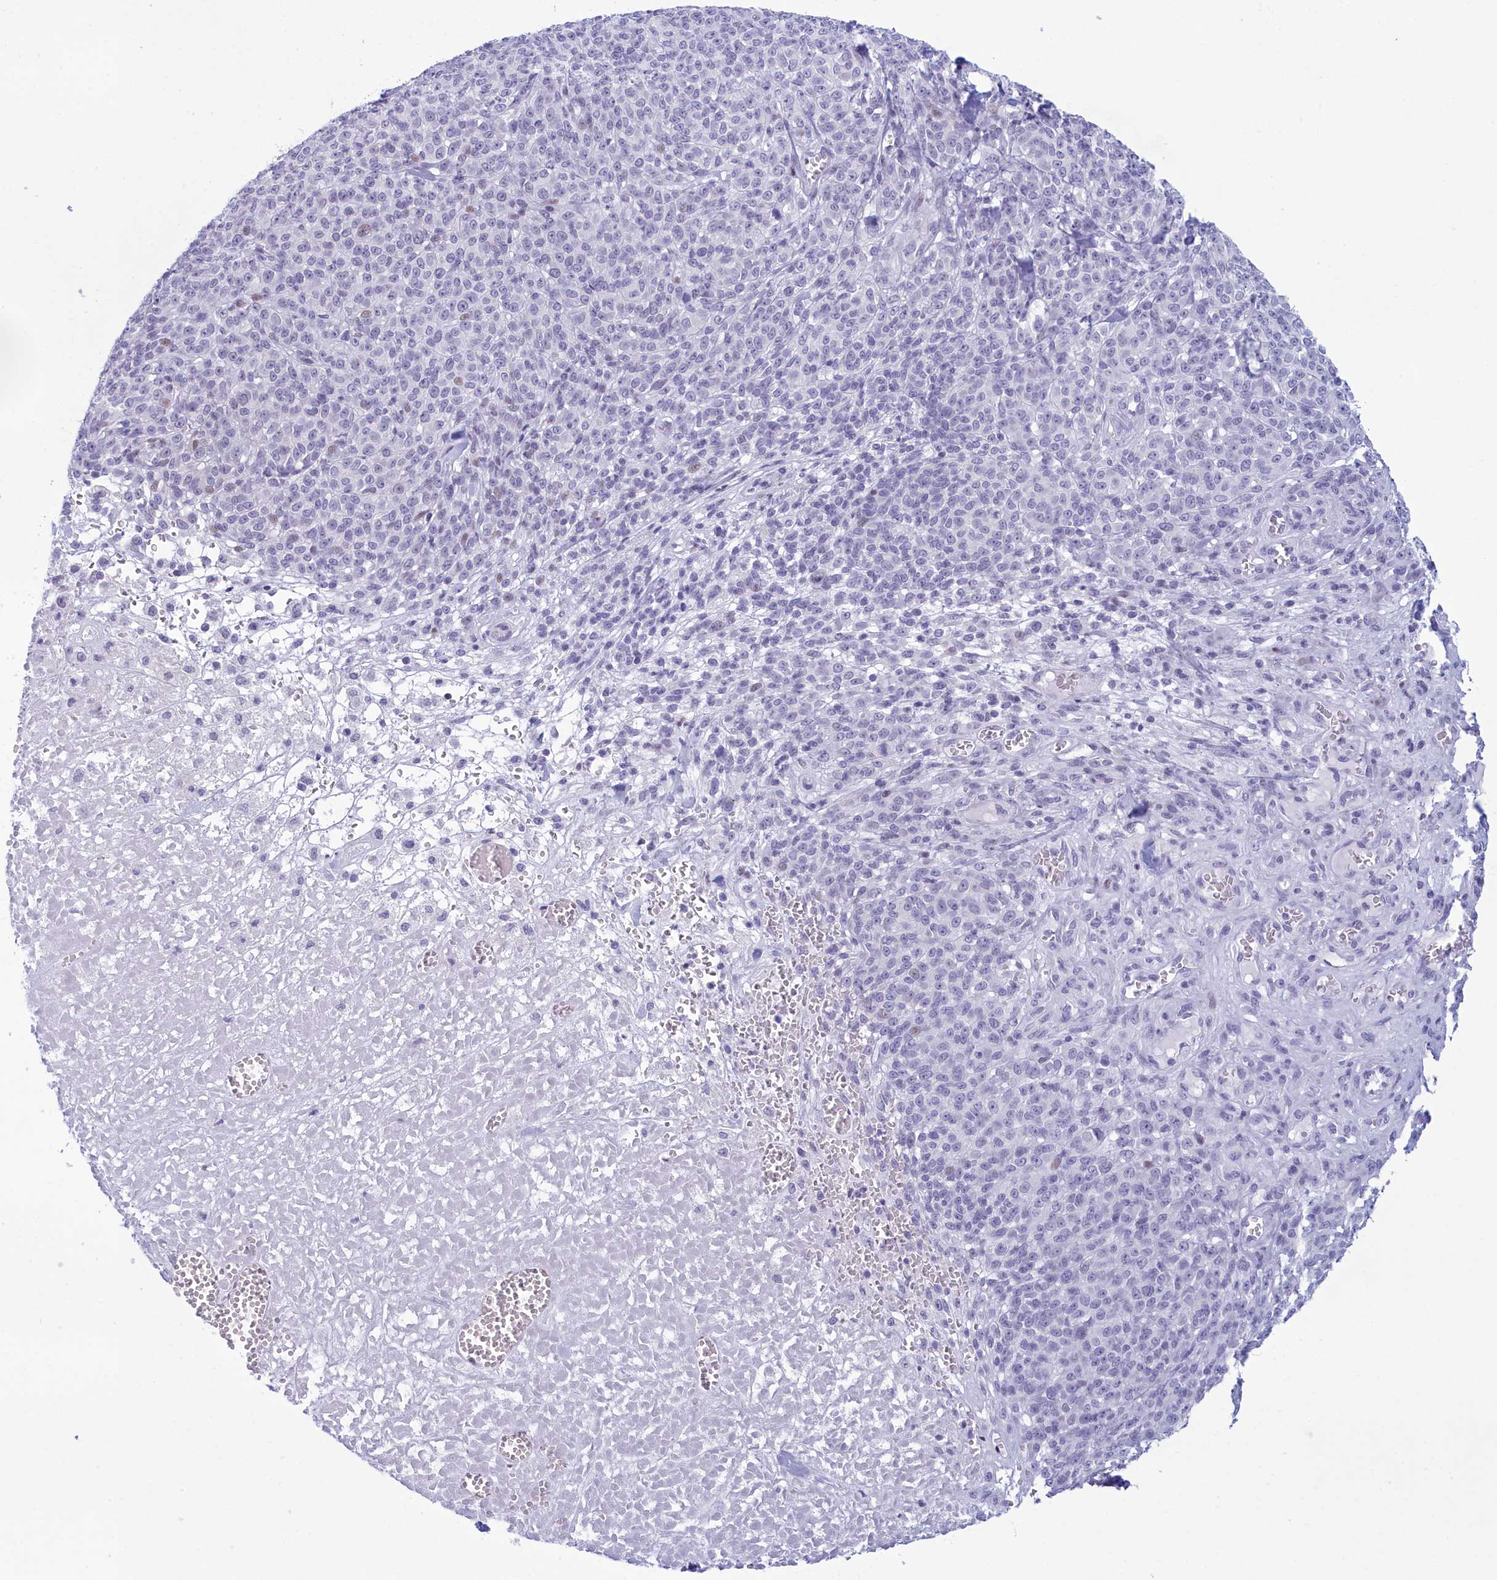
{"staining": {"intensity": "negative", "quantity": "none", "location": "none"}, "tissue": "melanoma", "cell_type": "Tumor cells", "image_type": "cancer", "snomed": [{"axis": "morphology", "description": "Normal tissue, NOS"}, {"axis": "morphology", "description": "Malignant melanoma, NOS"}, {"axis": "topography", "description": "Skin"}], "caption": "This micrograph is of malignant melanoma stained with immunohistochemistry (IHC) to label a protein in brown with the nuclei are counter-stained blue. There is no positivity in tumor cells.", "gene": "SNX20", "patient": {"sex": "female", "age": 34}}